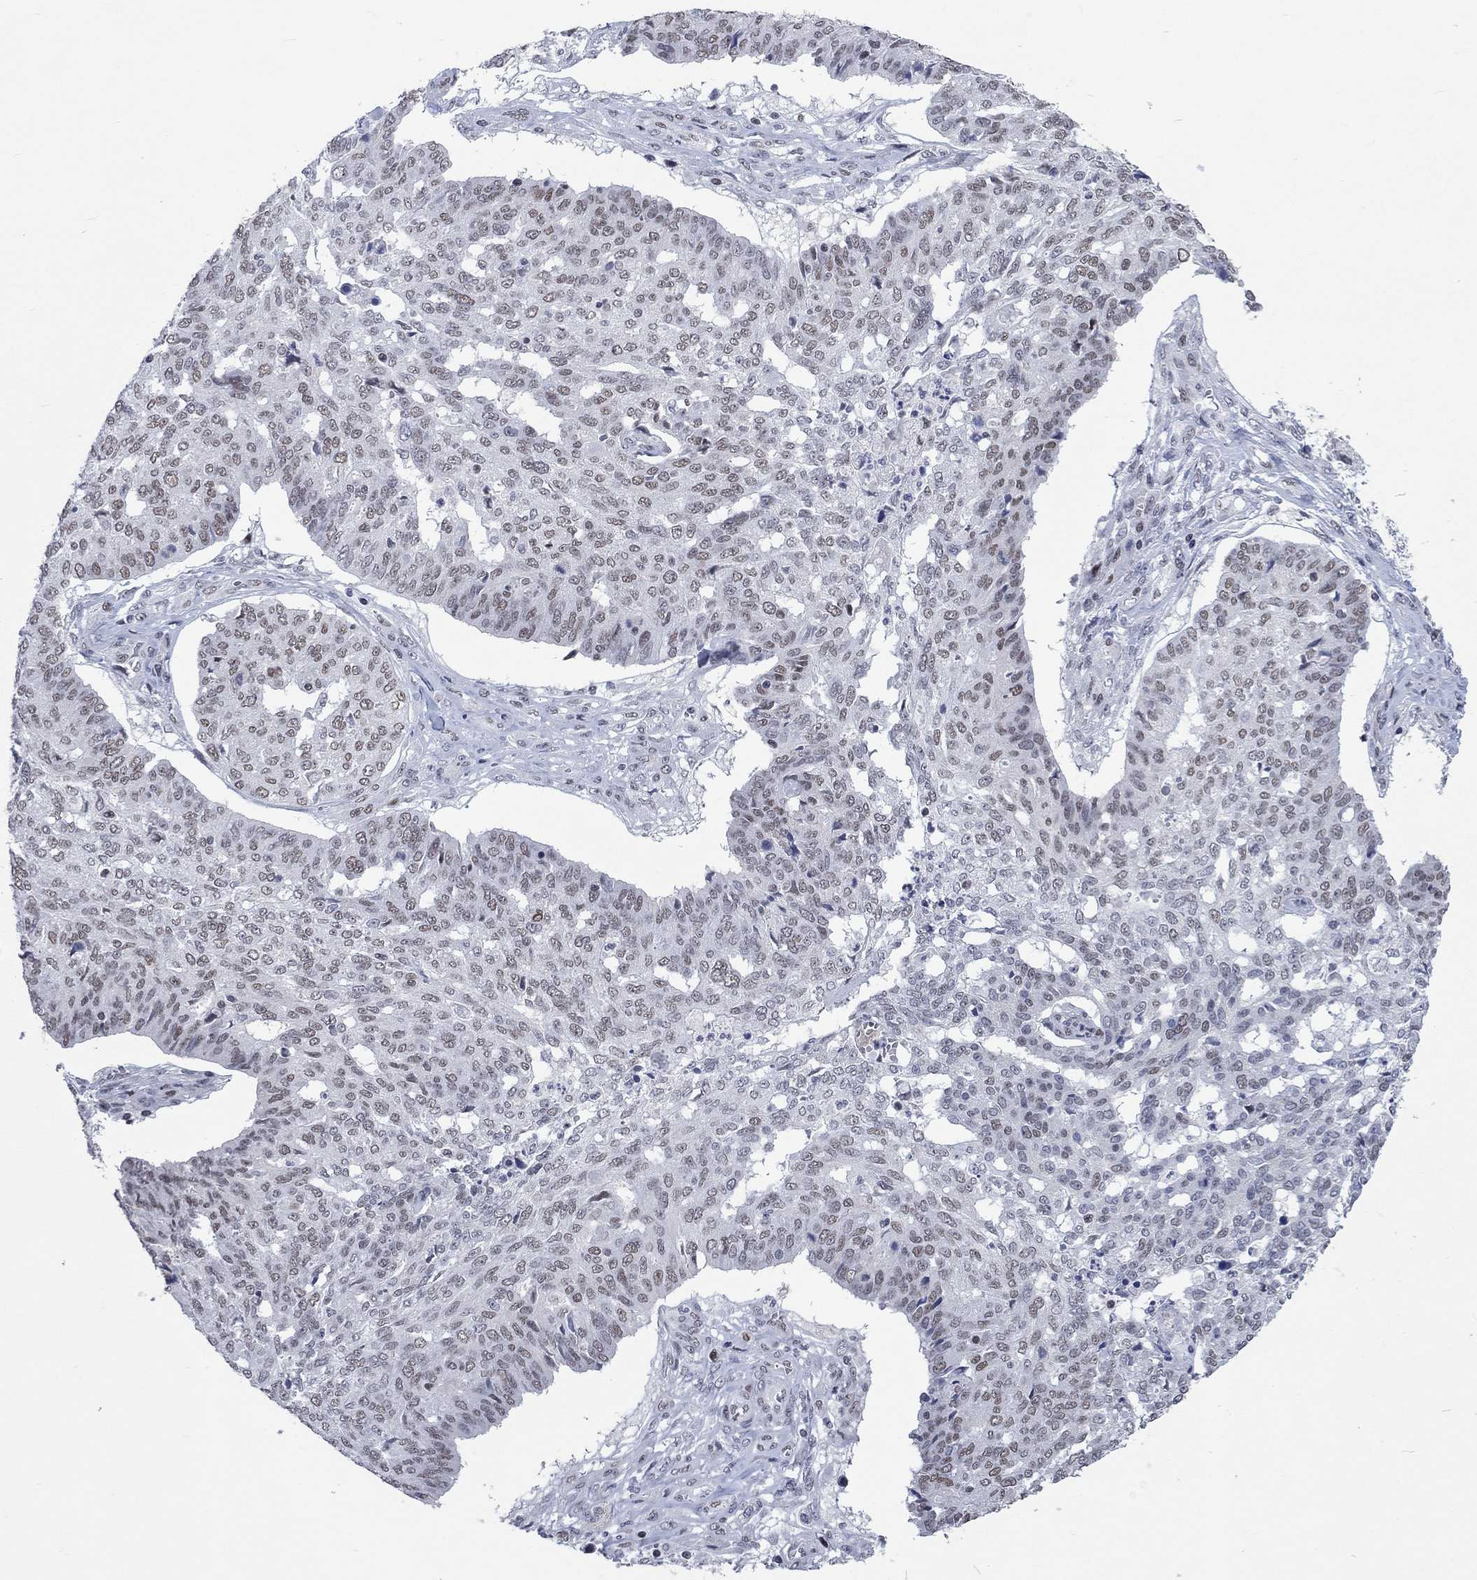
{"staining": {"intensity": "negative", "quantity": "none", "location": "none"}, "tissue": "ovarian cancer", "cell_type": "Tumor cells", "image_type": "cancer", "snomed": [{"axis": "morphology", "description": "Cystadenocarcinoma, serous, NOS"}, {"axis": "topography", "description": "Ovary"}], "caption": "IHC histopathology image of serous cystadenocarcinoma (ovarian) stained for a protein (brown), which shows no expression in tumor cells.", "gene": "HCFC1", "patient": {"sex": "female", "age": 67}}